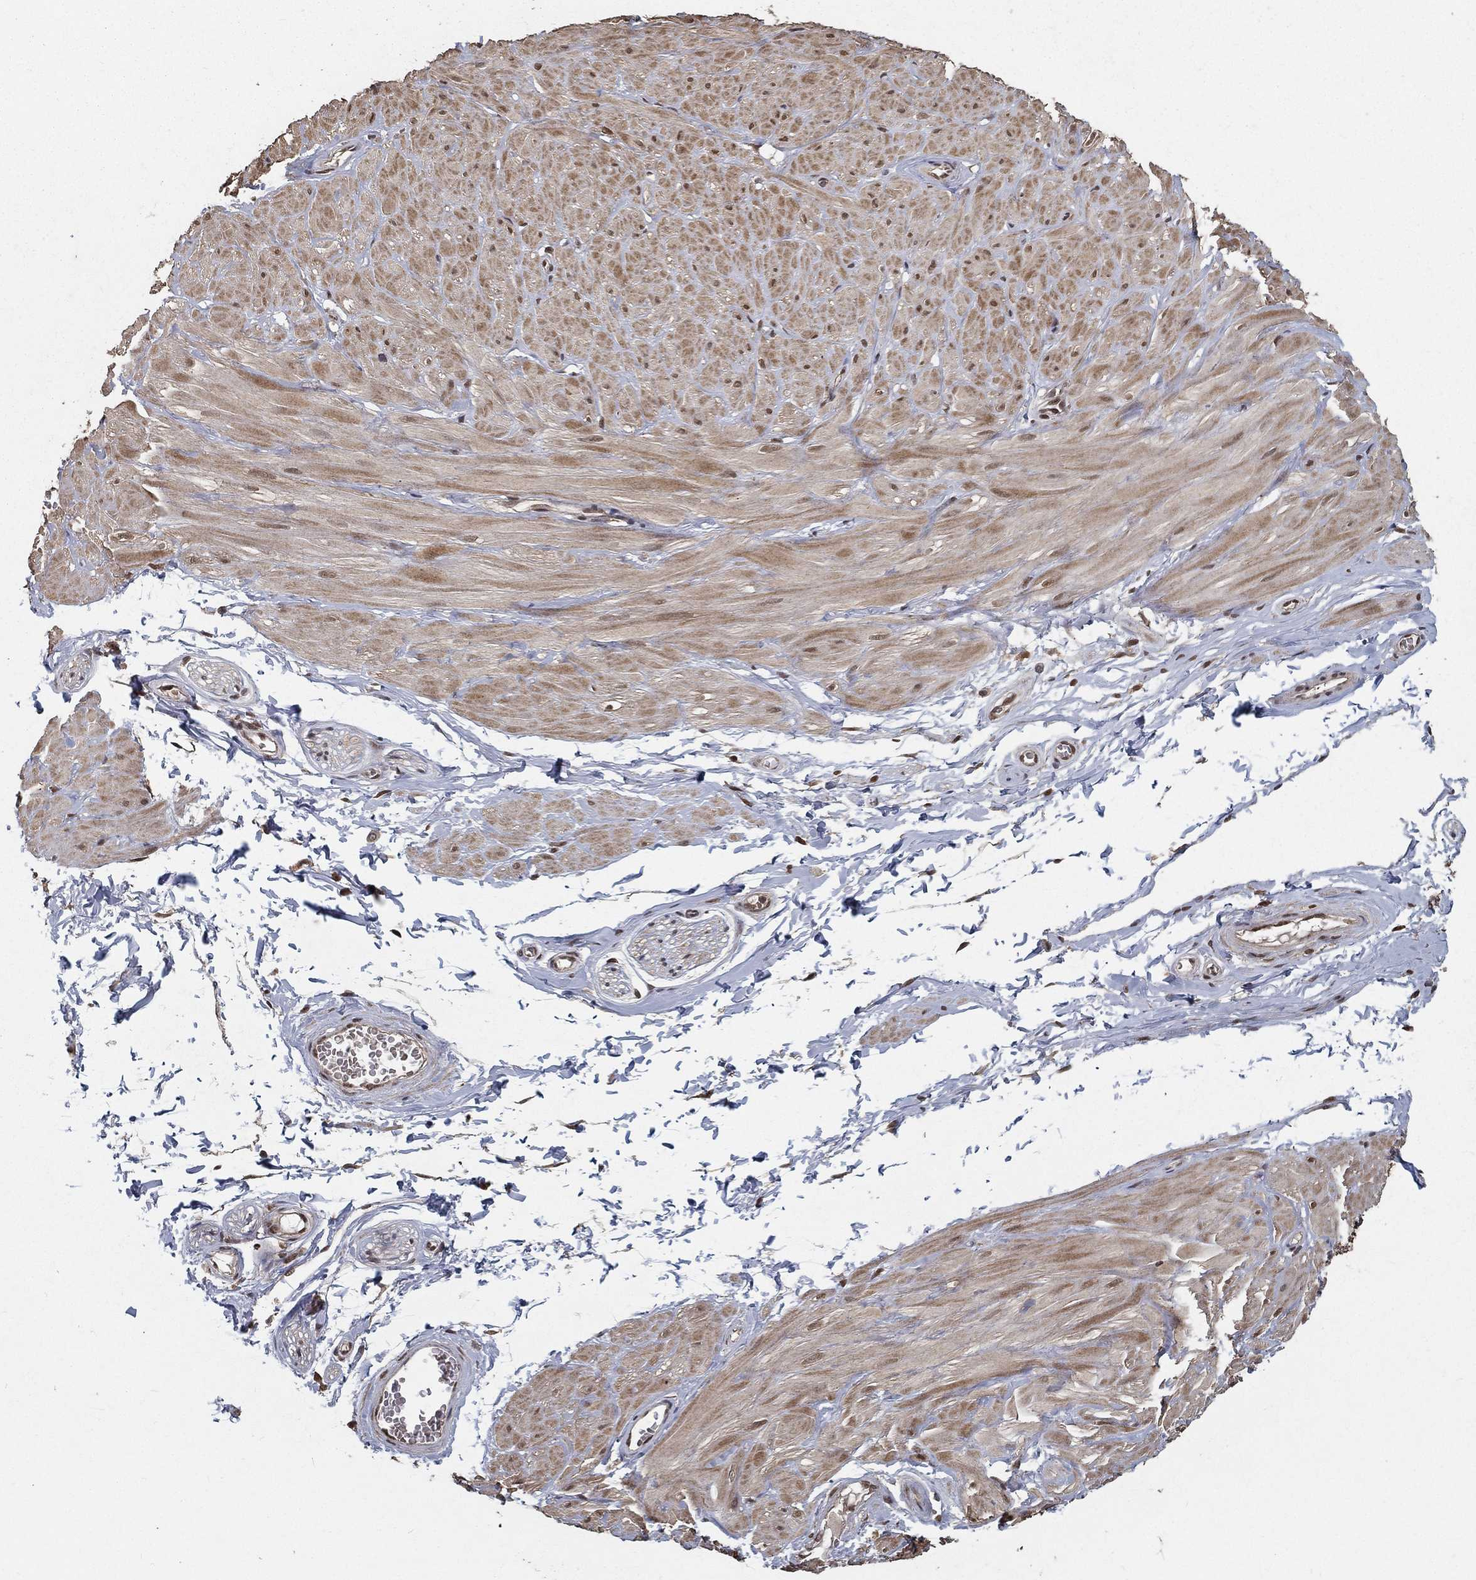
{"staining": {"intensity": "moderate", "quantity": "<25%", "location": "nuclear"}, "tissue": "soft tissue", "cell_type": "Fibroblasts", "image_type": "normal", "snomed": [{"axis": "morphology", "description": "Normal tissue, NOS"}, {"axis": "topography", "description": "Smooth muscle"}, {"axis": "topography", "description": "Peripheral nerve tissue"}], "caption": "A low amount of moderate nuclear positivity is seen in approximately <25% of fibroblasts in unremarkable soft tissue.", "gene": "CARM1", "patient": {"sex": "male", "age": 22}}